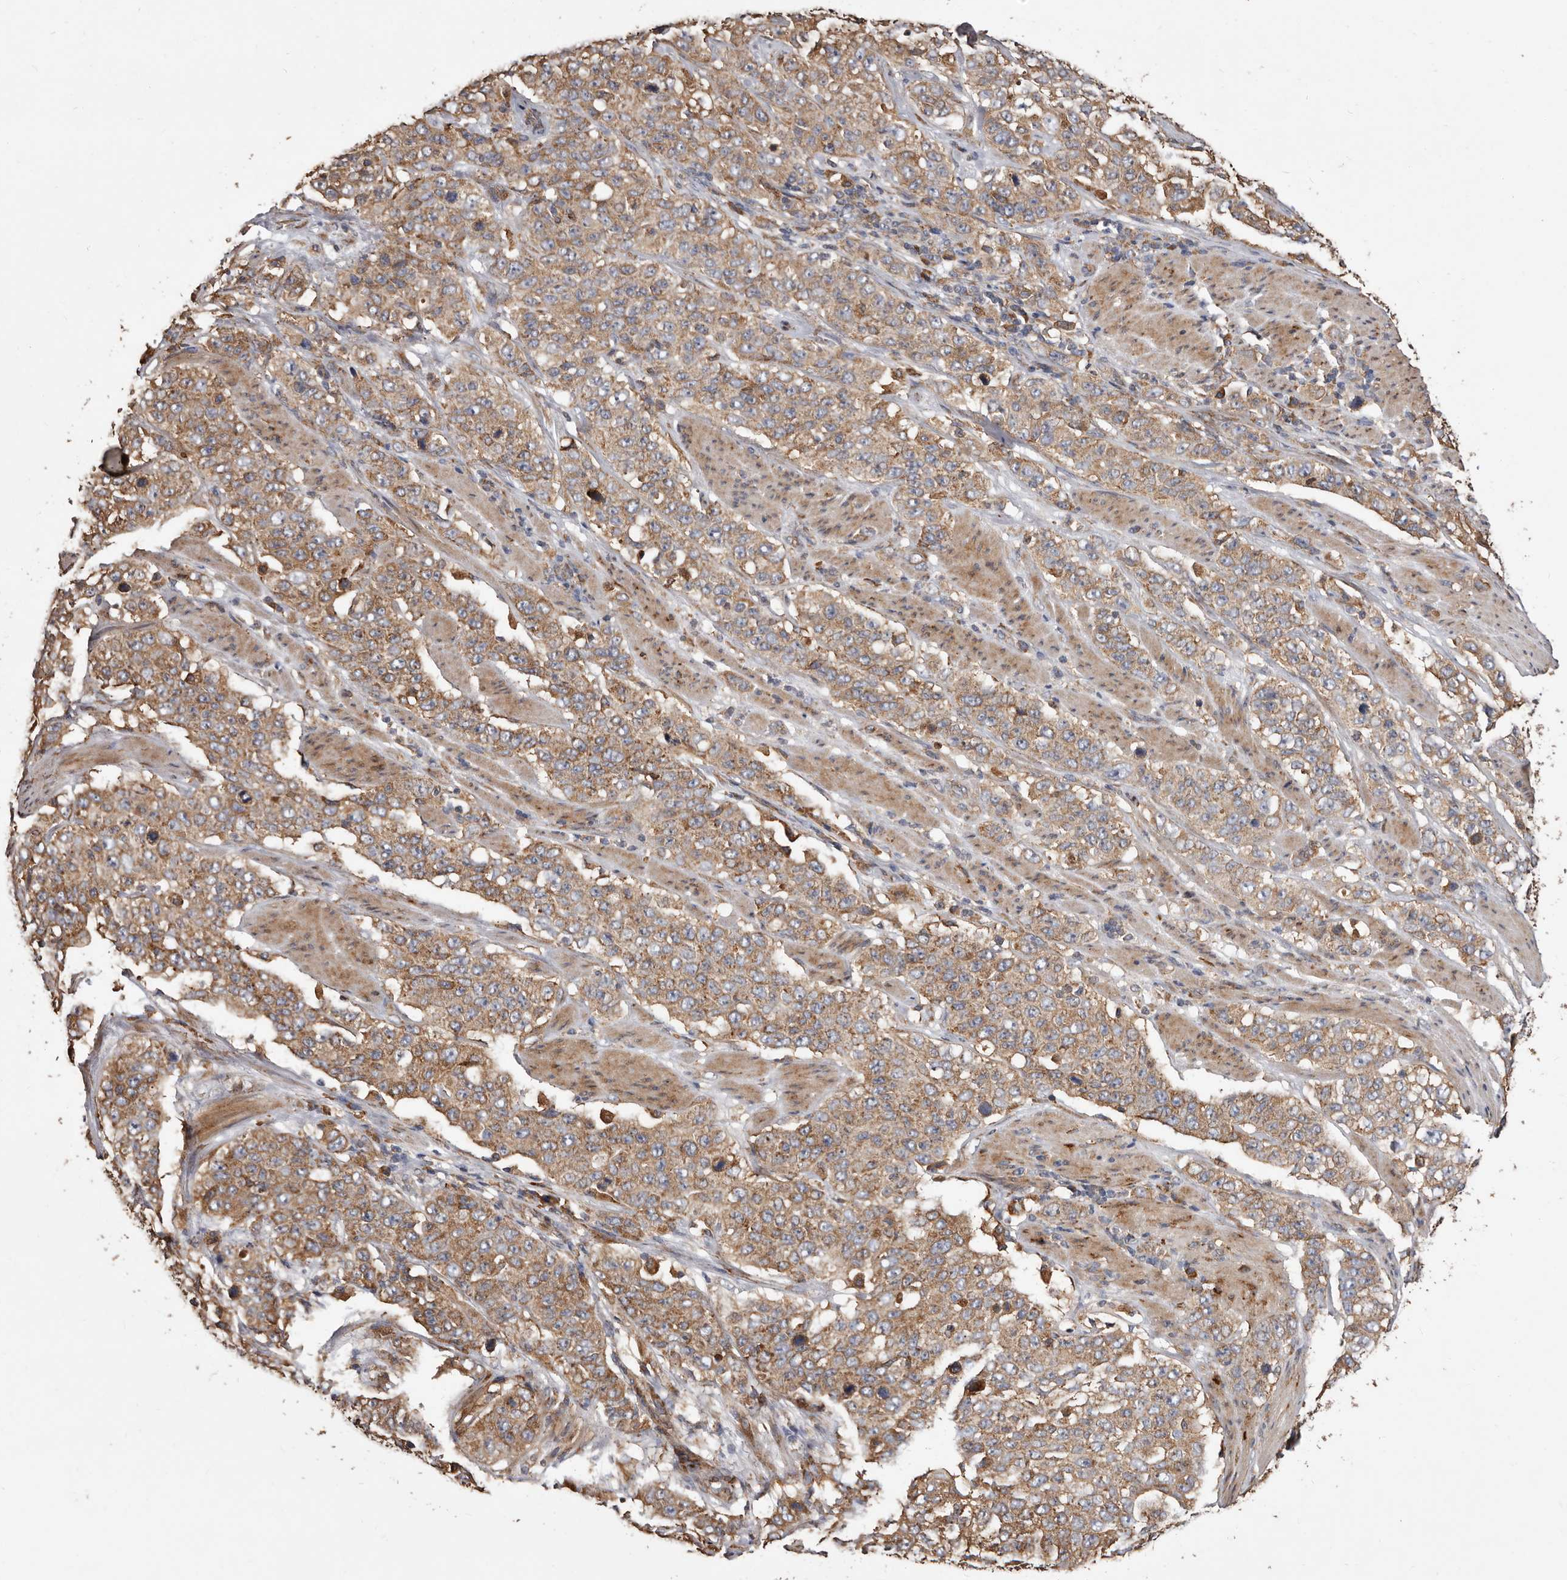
{"staining": {"intensity": "moderate", "quantity": ">75%", "location": "cytoplasmic/membranous"}, "tissue": "stomach cancer", "cell_type": "Tumor cells", "image_type": "cancer", "snomed": [{"axis": "morphology", "description": "Adenocarcinoma, NOS"}, {"axis": "topography", "description": "Stomach"}], "caption": "Human stomach cancer stained with a brown dye displays moderate cytoplasmic/membranous positive expression in about >75% of tumor cells.", "gene": "STEAP2", "patient": {"sex": "male", "age": 48}}